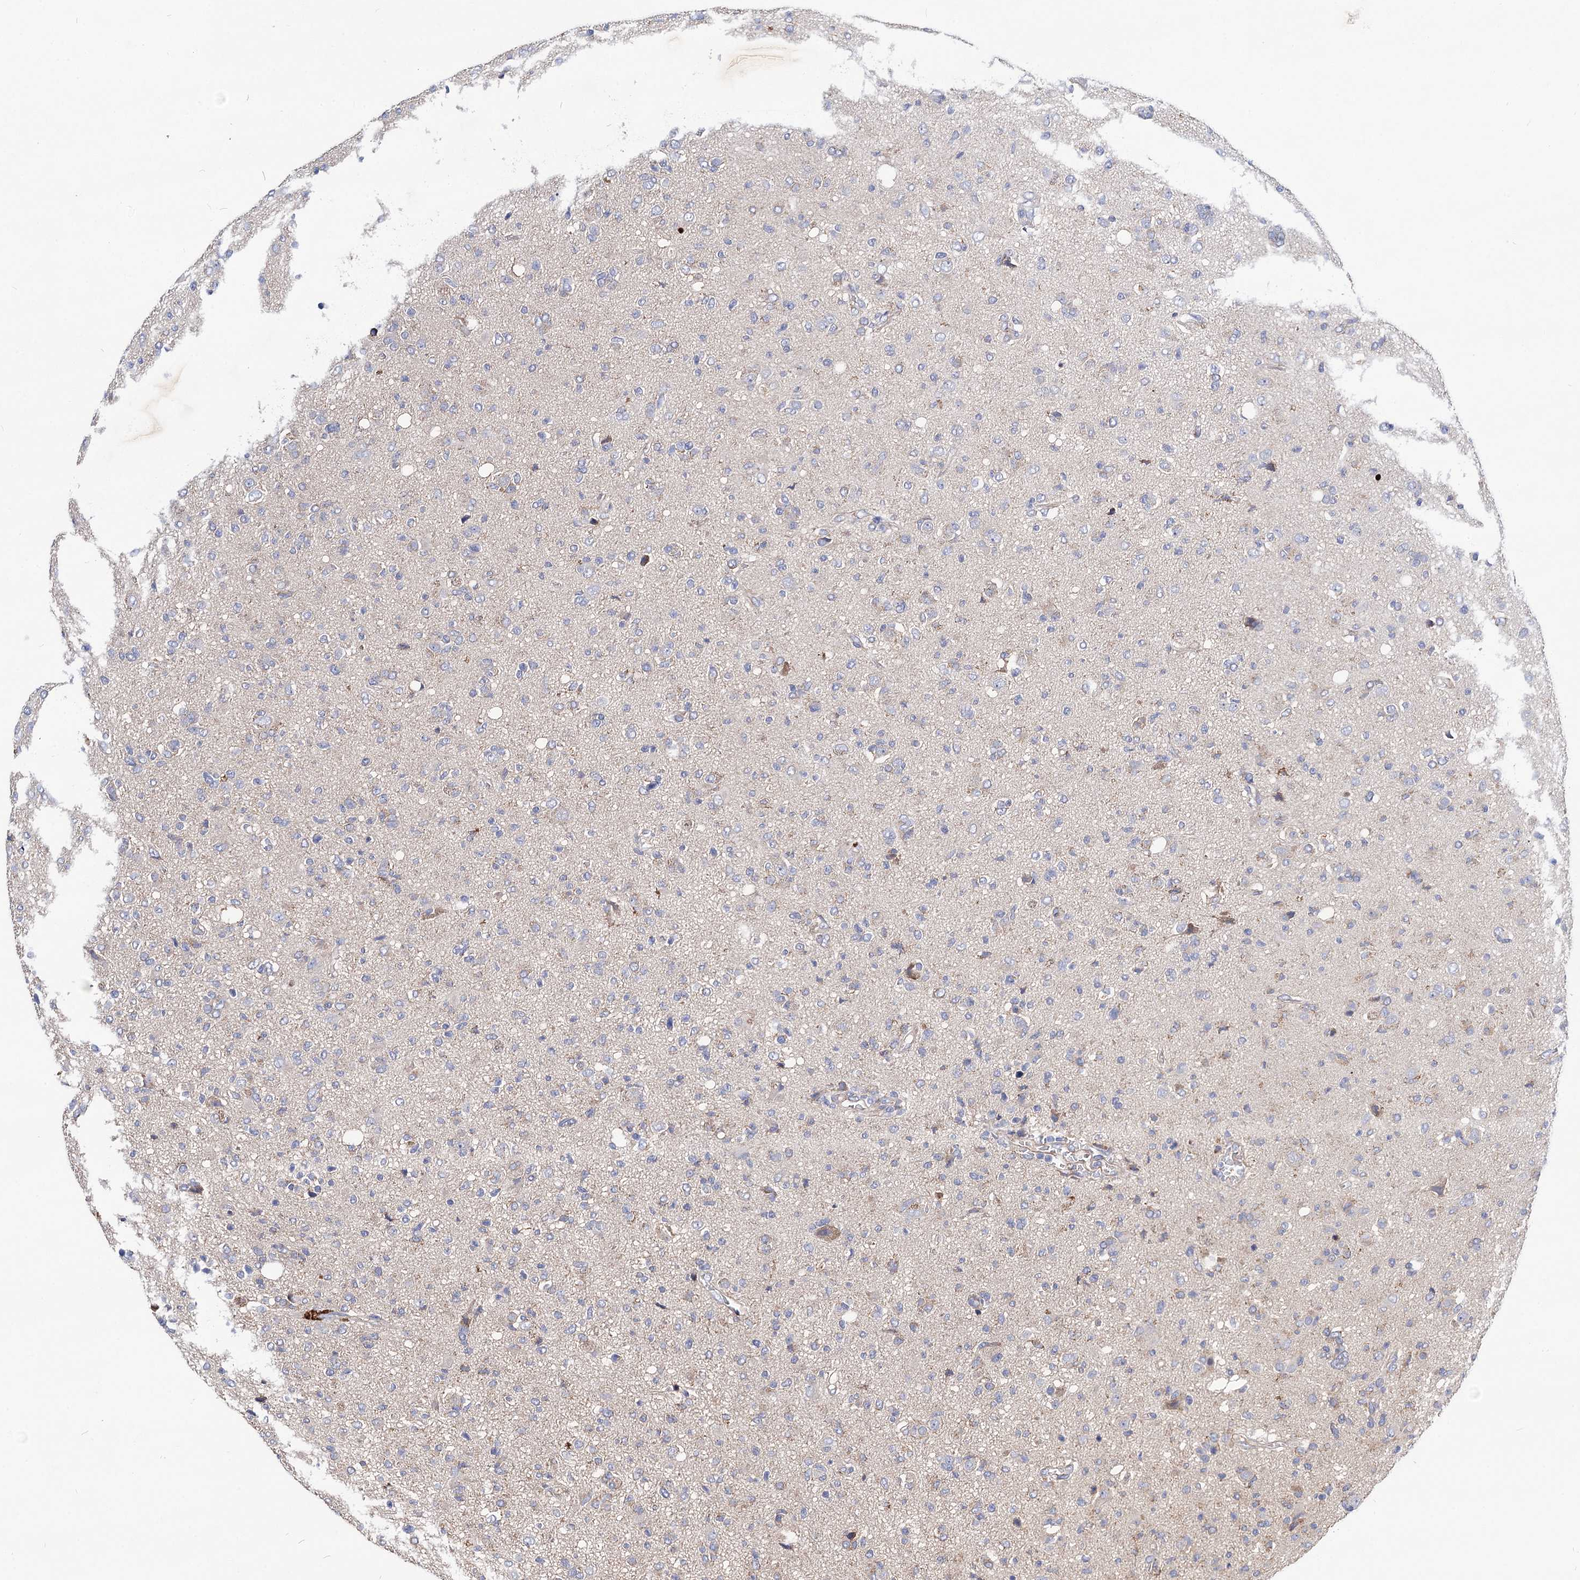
{"staining": {"intensity": "negative", "quantity": "none", "location": "none"}, "tissue": "glioma", "cell_type": "Tumor cells", "image_type": "cancer", "snomed": [{"axis": "morphology", "description": "Glioma, malignant, High grade"}, {"axis": "topography", "description": "Brain"}], "caption": "Immunohistochemistry (IHC) image of human malignant glioma (high-grade) stained for a protein (brown), which shows no positivity in tumor cells. (DAB (3,3'-diaminobenzidine) immunohistochemistry (IHC) with hematoxylin counter stain).", "gene": "NUDCD2", "patient": {"sex": "female", "age": 57}}